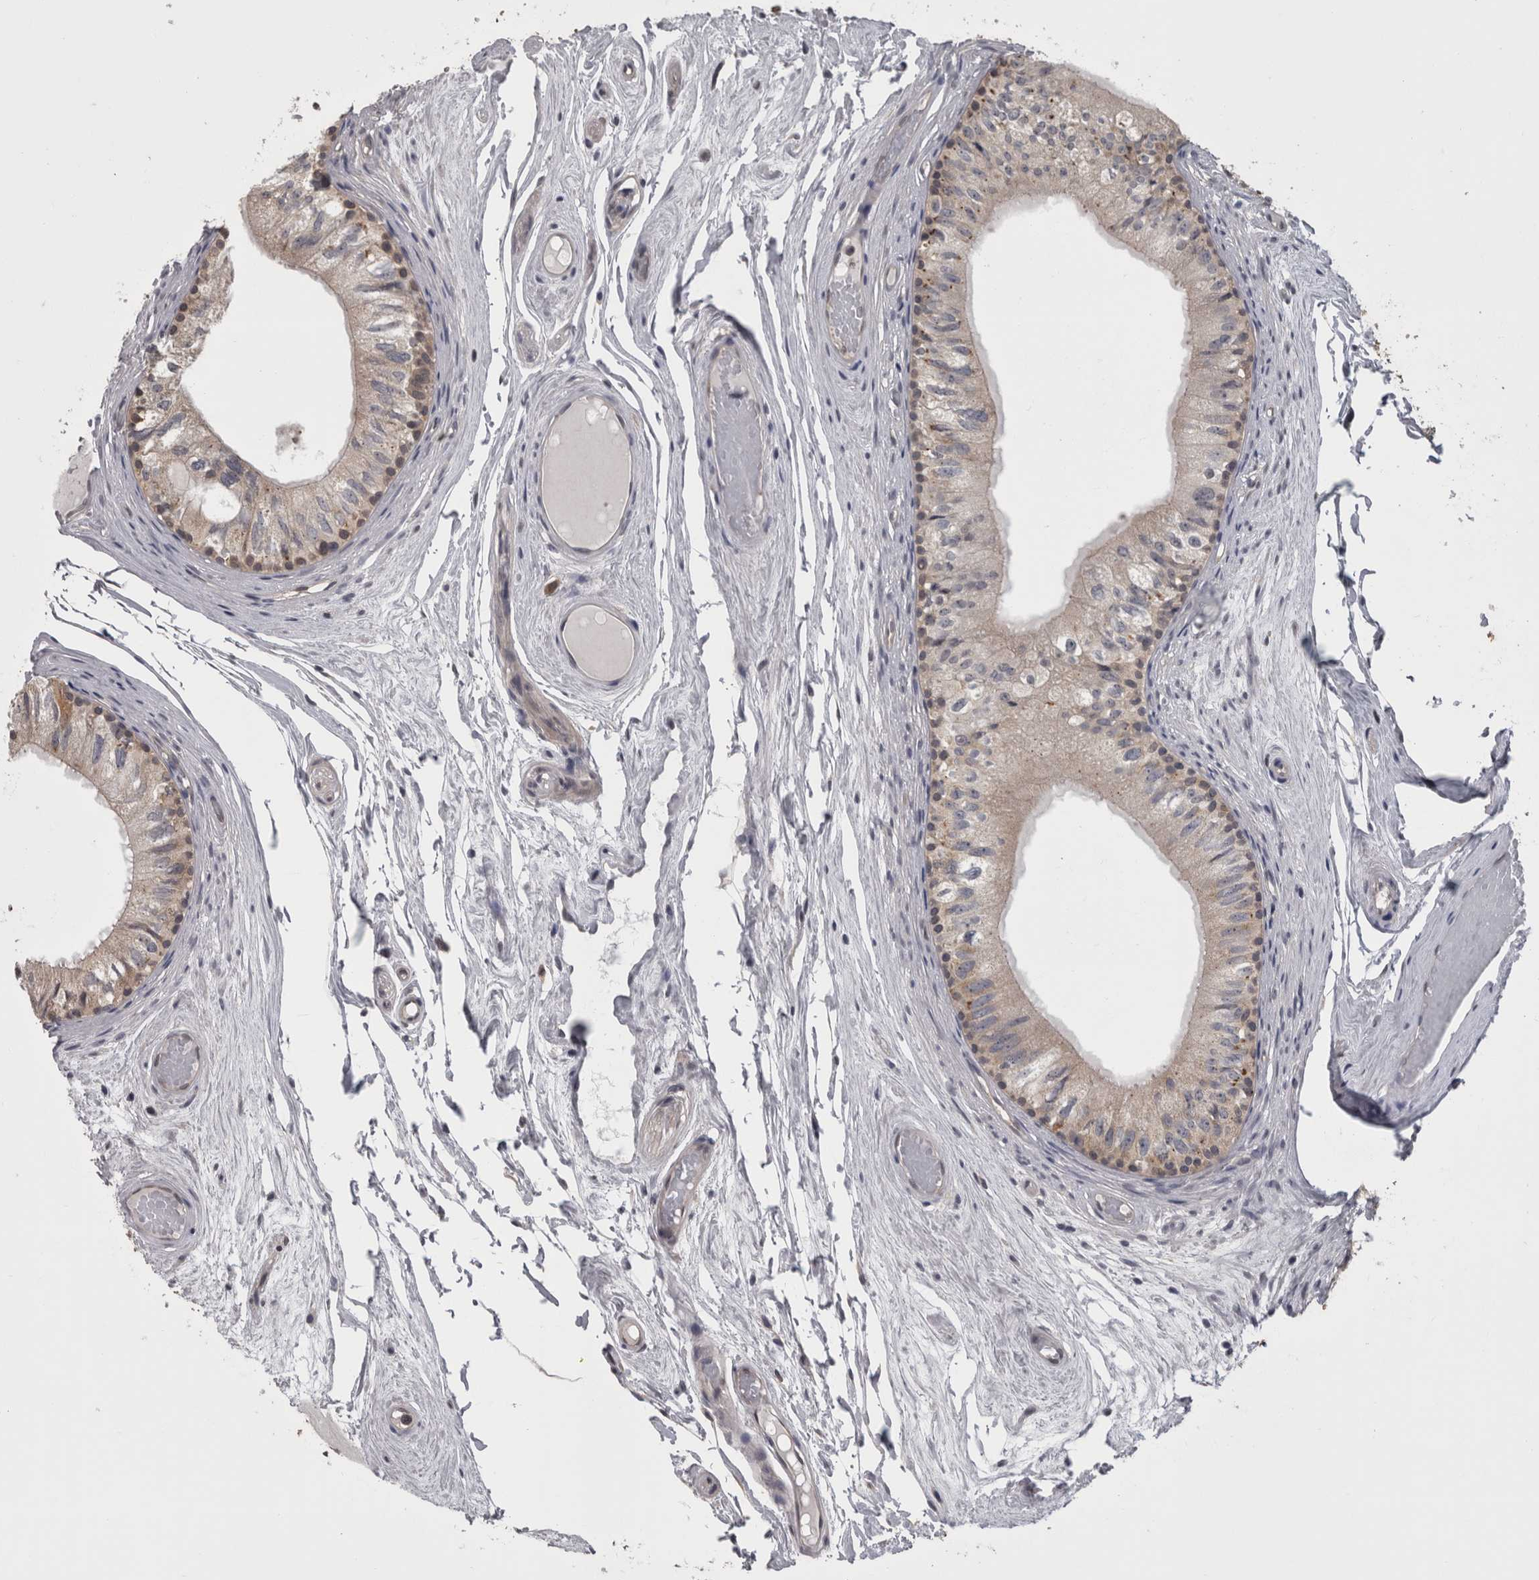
{"staining": {"intensity": "moderate", "quantity": "25%-75%", "location": "cytoplasmic/membranous"}, "tissue": "epididymis", "cell_type": "Glandular cells", "image_type": "normal", "snomed": [{"axis": "morphology", "description": "Normal tissue, NOS"}, {"axis": "topography", "description": "Epididymis"}], "caption": "Moderate cytoplasmic/membranous protein expression is identified in about 25%-75% of glandular cells in epididymis. (DAB = brown stain, brightfield microscopy at high magnification).", "gene": "APRT", "patient": {"sex": "male", "age": 79}}